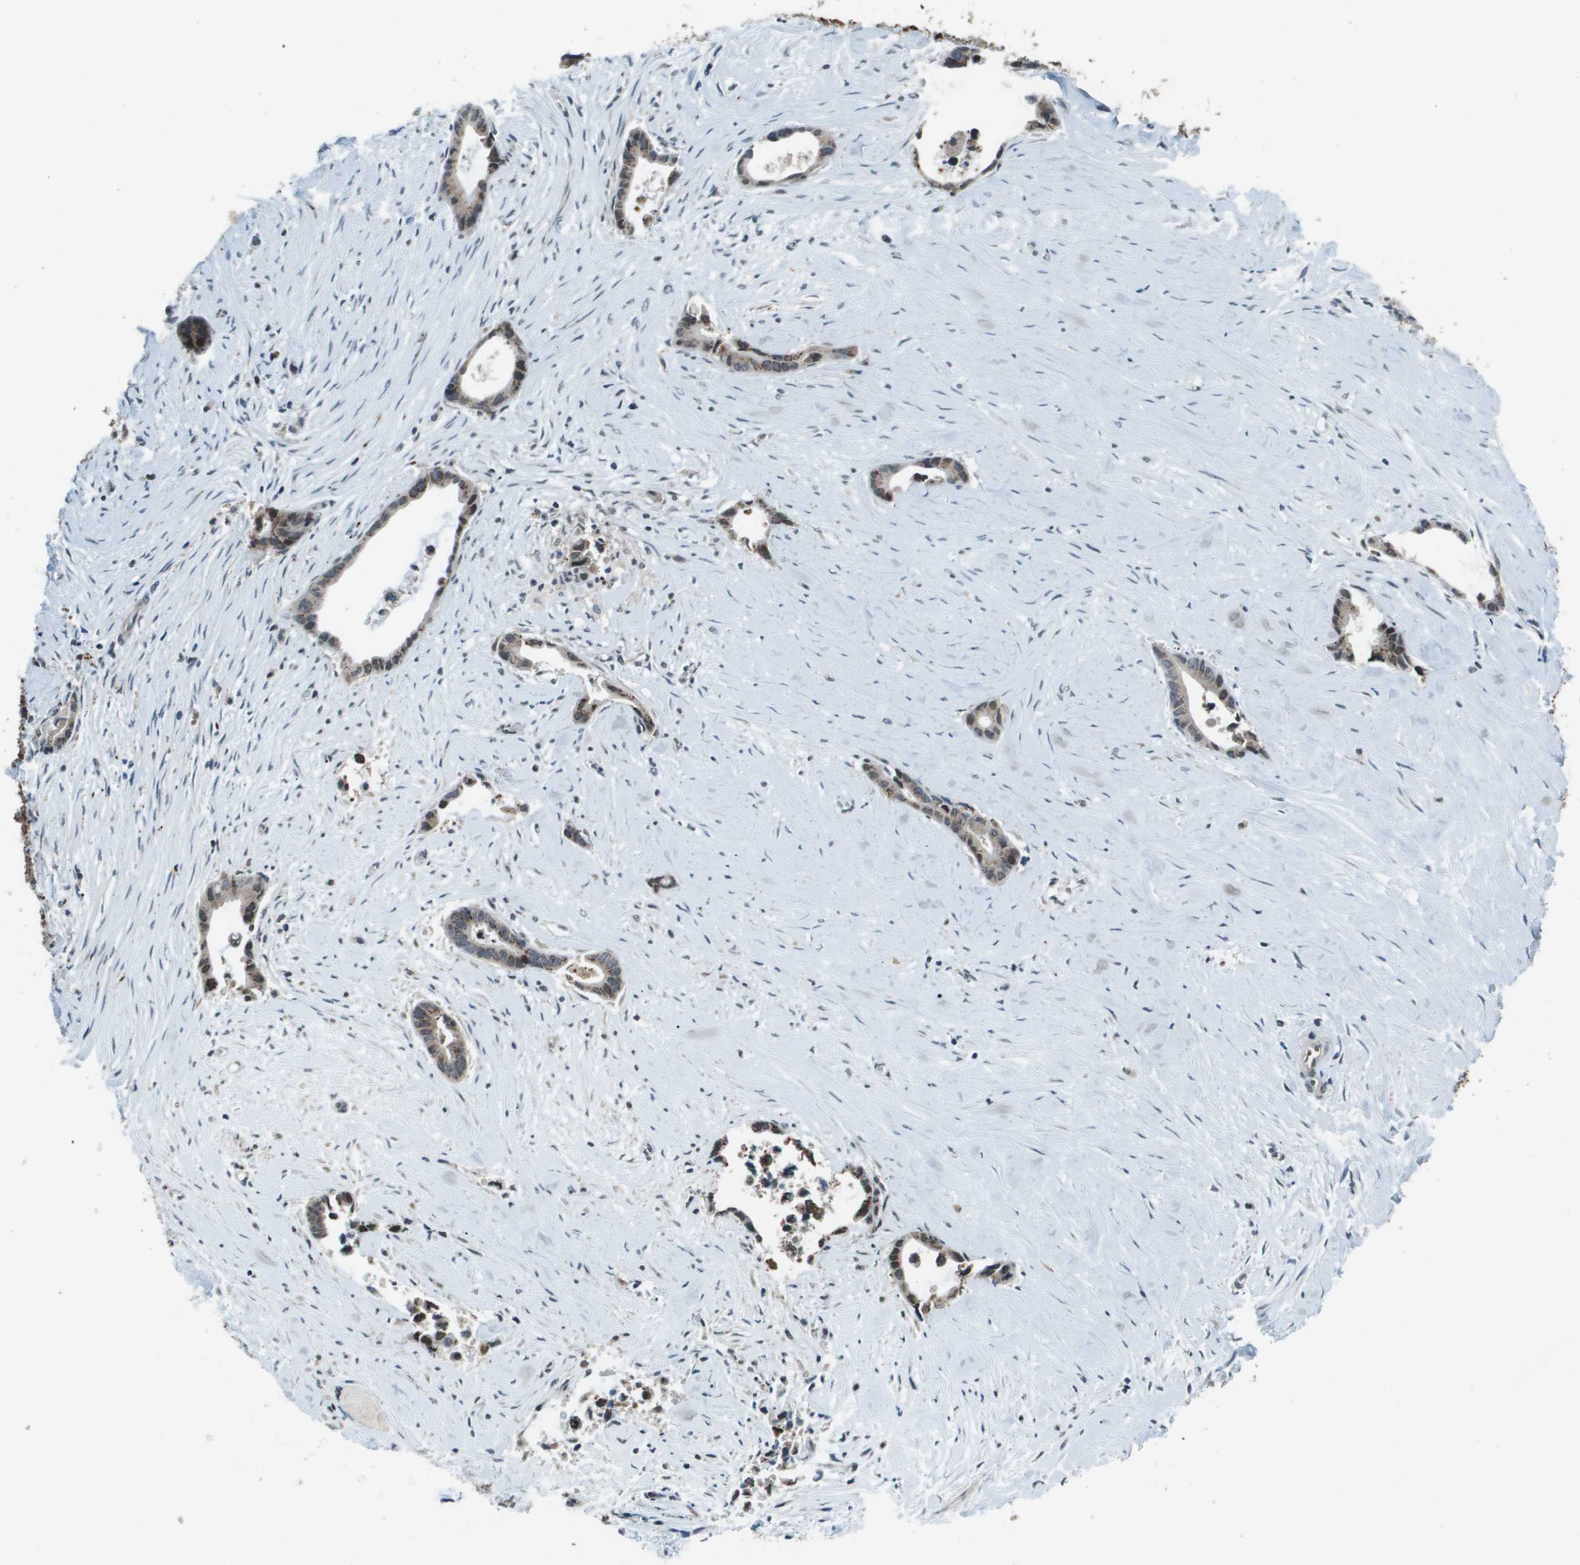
{"staining": {"intensity": "weak", "quantity": "<25%", "location": "cytoplasmic/membranous"}, "tissue": "liver cancer", "cell_type": "Tumor cells", "image_type": "cancer", "snomed": [{"axis": "morphology", "description": "Cholangiocarcinoma"}, {"axis": "topography", "description": "Liver"}], "caption": "Liver cholangiocarcinoma was stained to show a protein in brown. There is no significant staining in tumor cells. (DAB (3,3'-diaminobenzidine) IHC visualized using brightfield microscopy, high magnification).", "gene": "GOSR2", "patient": {"sex": "female", "age": 55}}